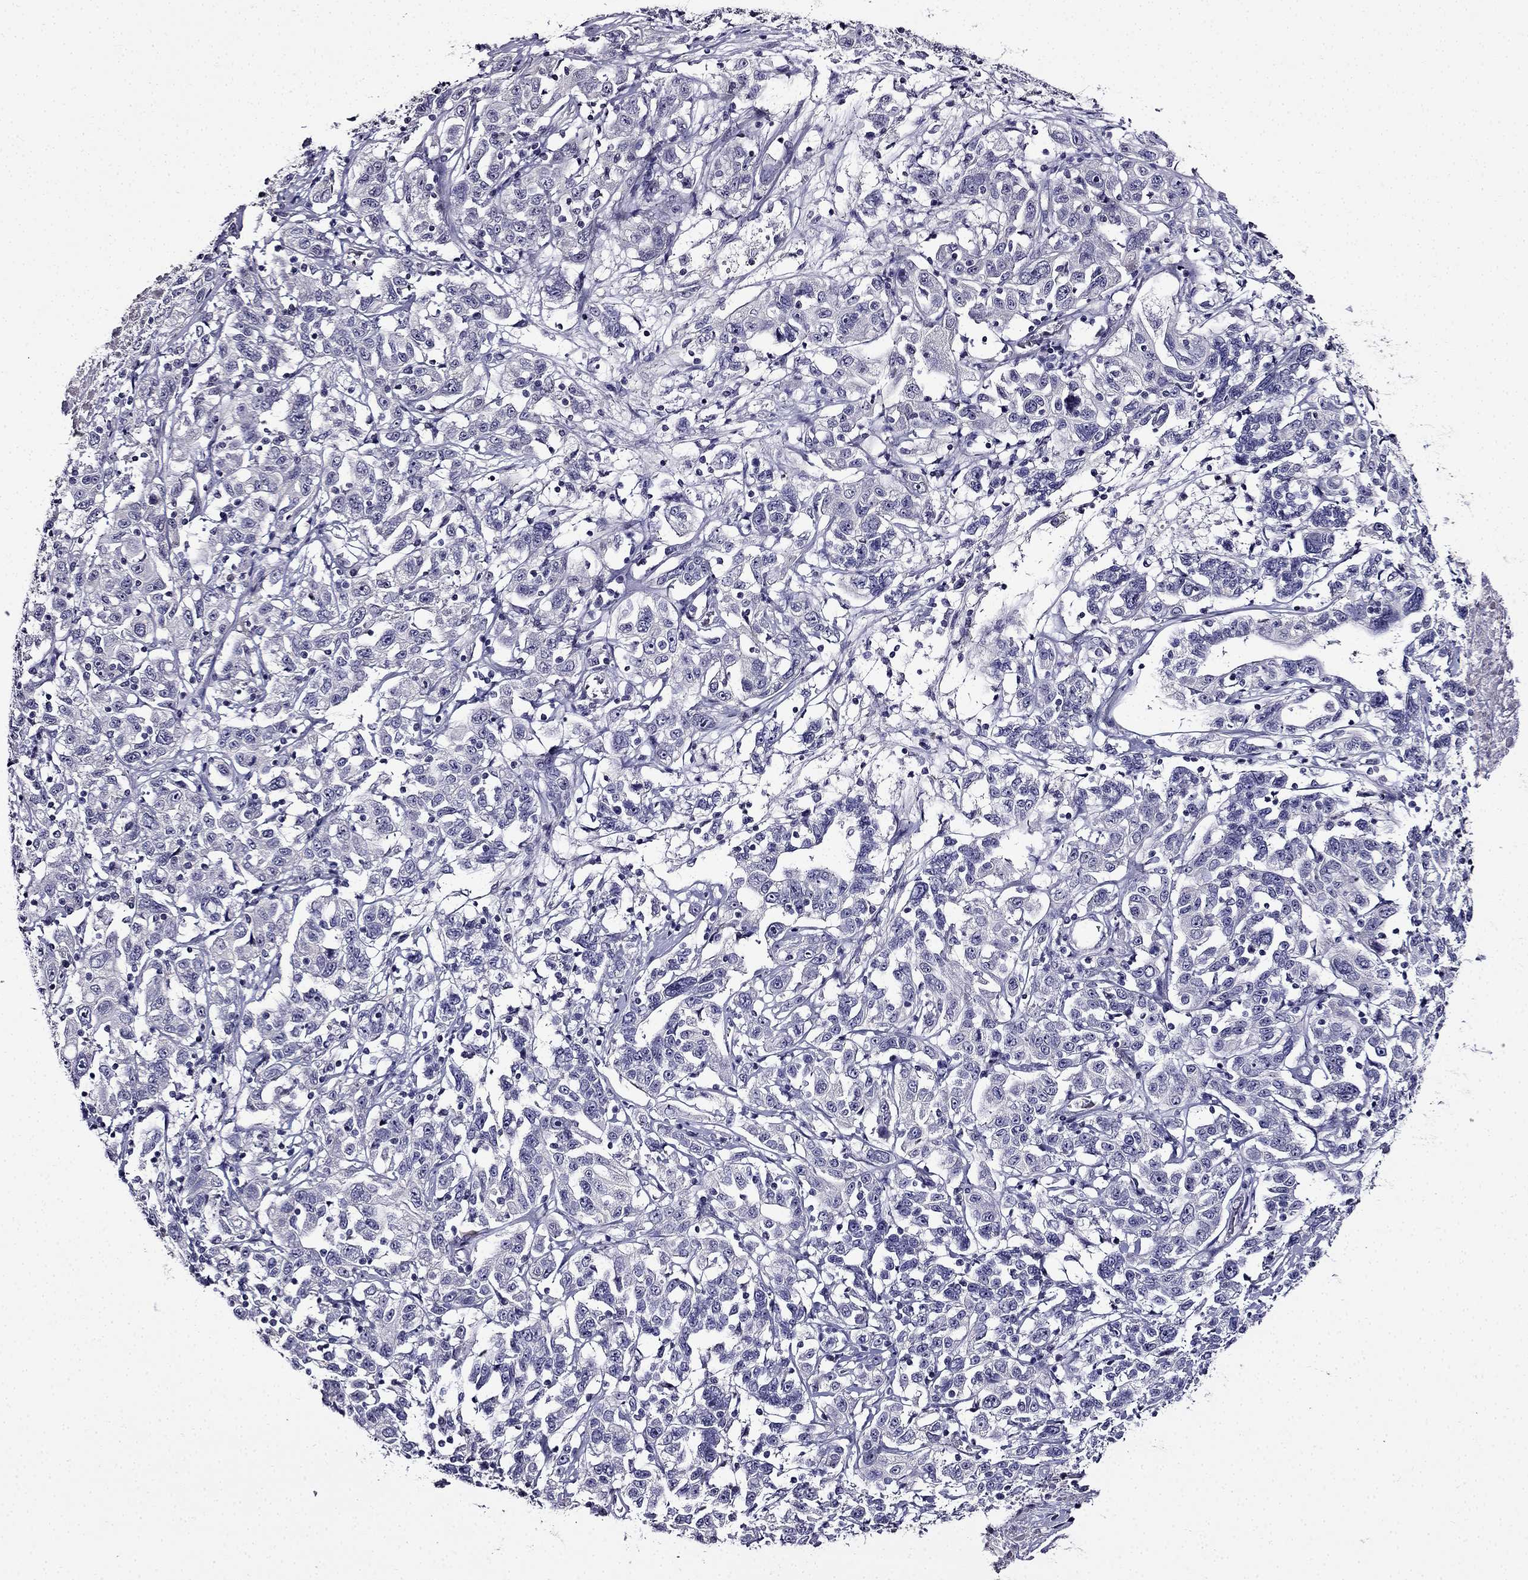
{"staining": {"intensity": "negative", "quantity": "none", "location": "none"}, "tissue": "liver cancer", "cell_type": "Tumor cells", "image_type": "cancer", "snomed": [{"axis": "morphology", "description": "Adenocarcinoma, NOS"}, {"axis": "morphology", "description": "Cholangiocarcinoma"}, {"axis": "topography", "description": "Liver"}], "caption": "Liver cancer (adenocarcinoma) stained for a protein using immunohistochemistry (IHC) exhibits no expression tumor cells.", "gene": "TMEM266", "patient": {"sex": "male", "age": 64}}